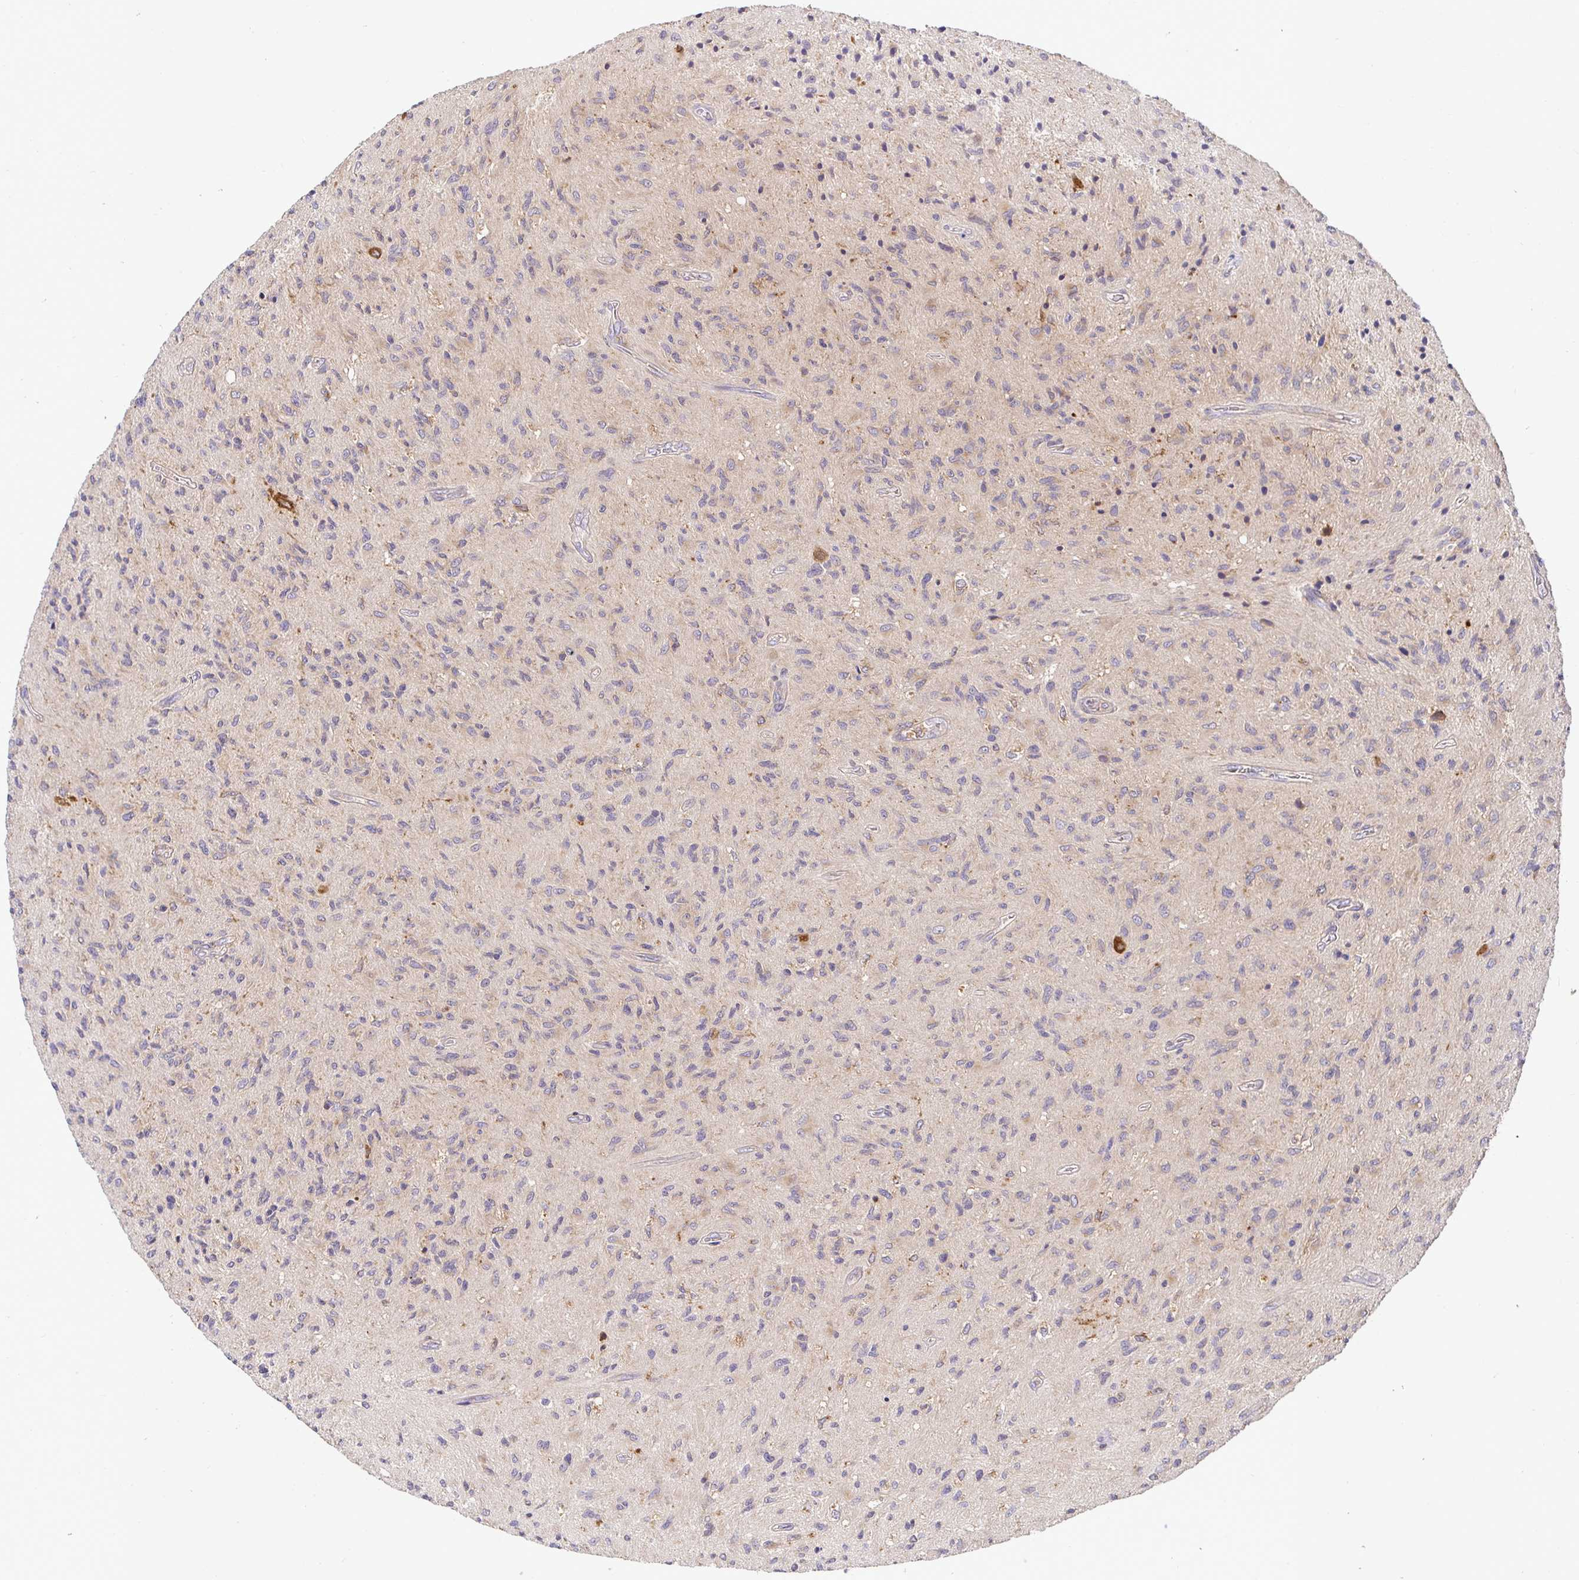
{"staining": {"intensity": "negative", "quantity": "none", "location": "none"}, "tissue": "glioma", "cell_type": "Tumor cells", "image_type": "cancer", "snomed": [{"axis": "morphology", "description": "Glioma, malignant, High grade"}, {"axis": "topography", "description": "Brain"}], "caption": "This is an immunohistochemistry micrograph of glioma. There is no staining in tumor cells.", "gene": "ATP6V1F", "patient": {"sex": "male", "age": 54}}